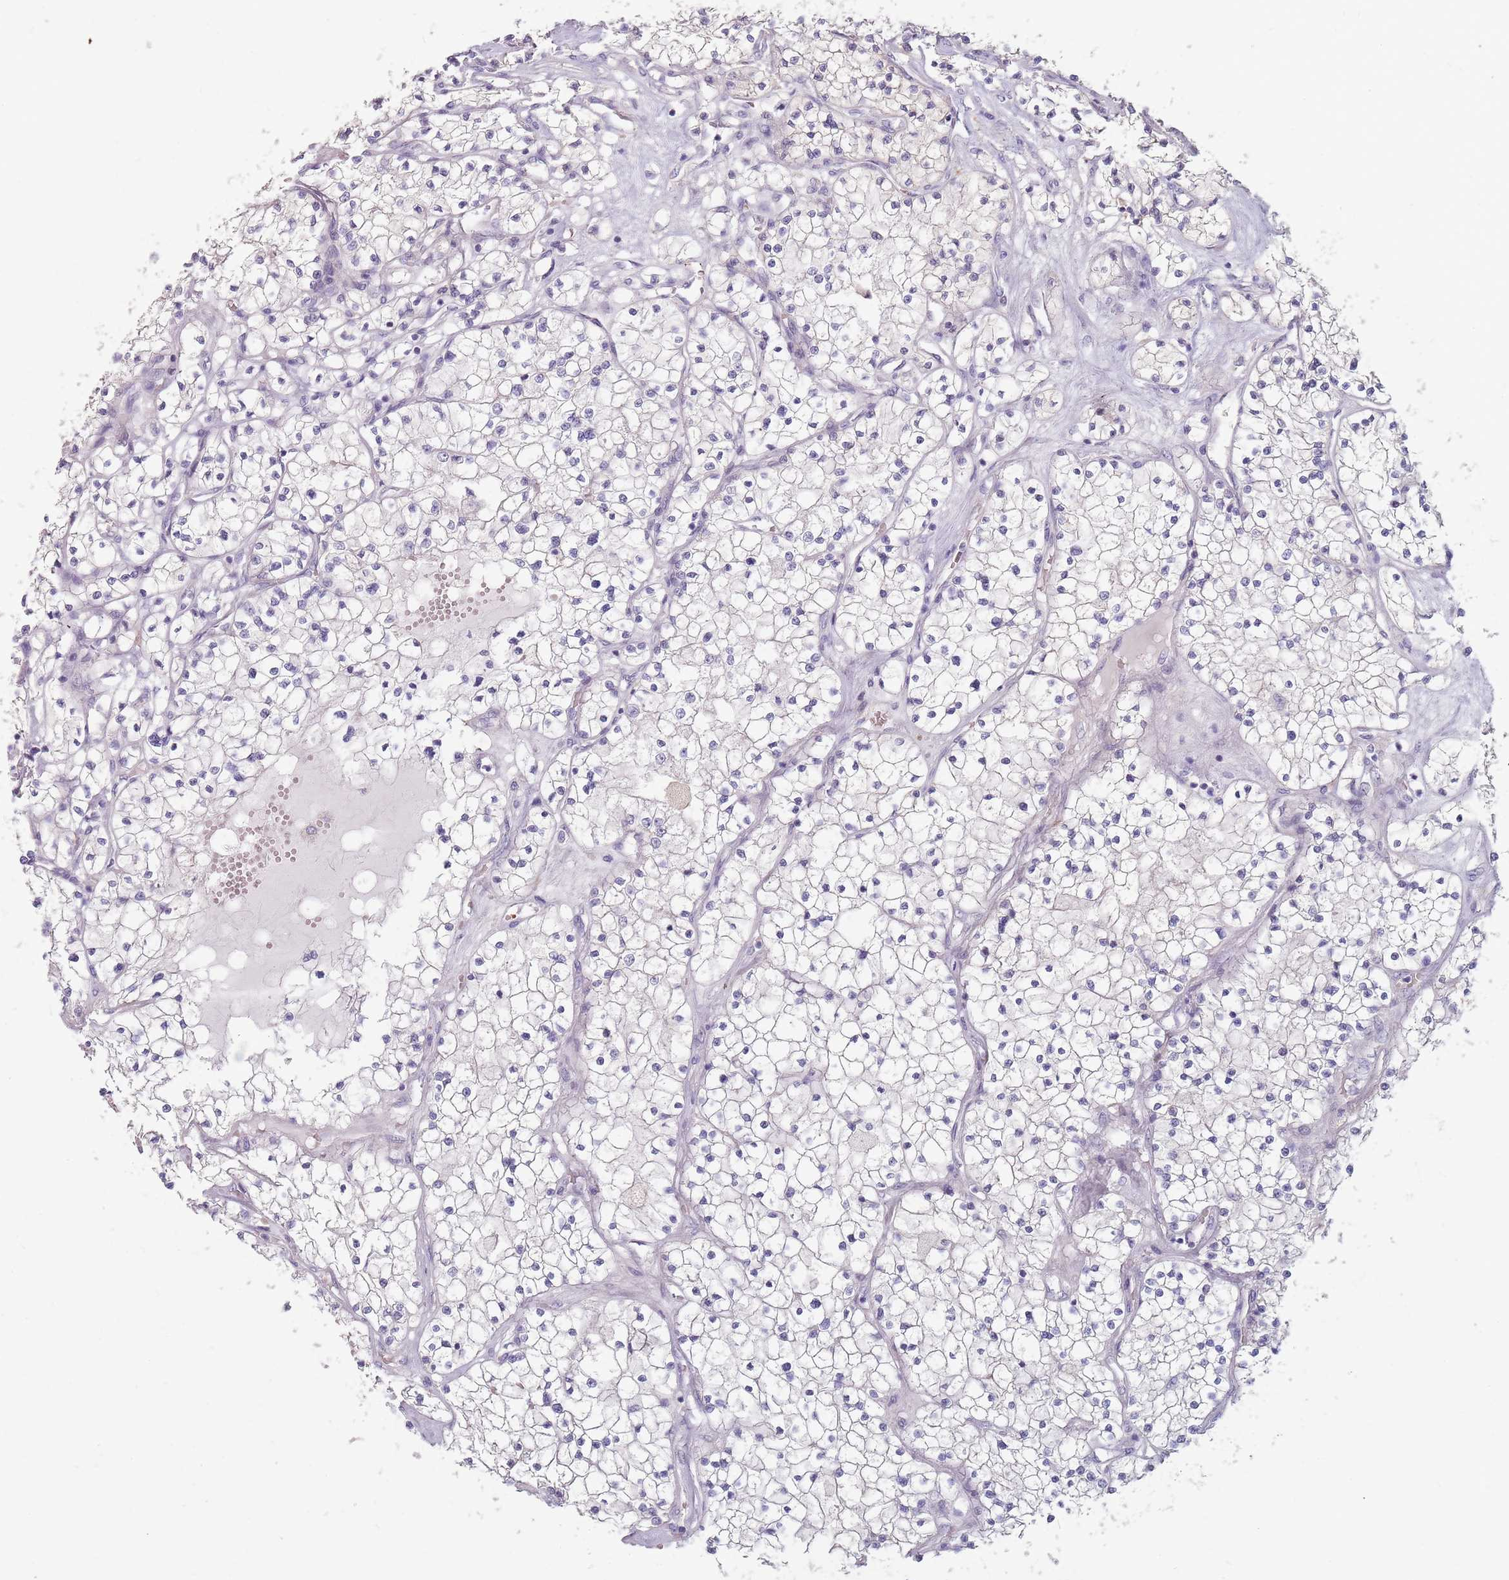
{"staining": {"intensity": "negative", "quantity": "none", "location": "none"}, "tissue": "renal cancer", "cell_type": "Tumor cells", "image_type": "cancer", "snomed": [{"axis": "morphology", "description": "Normal tissue, NOS"}, {"axis": "morphology", "description": "Adenocarcinoma, NOS"}, {"axis": "topography", "description": "Kidney"}], "caption": "High power microscopy photomicrograph of an immunohistochemistry image of renal cancer (adenocarcinoma), revealing no significant staining in tumor cells.", "gene": "DXO", "patient": {"sex": "male", "age": 68}}